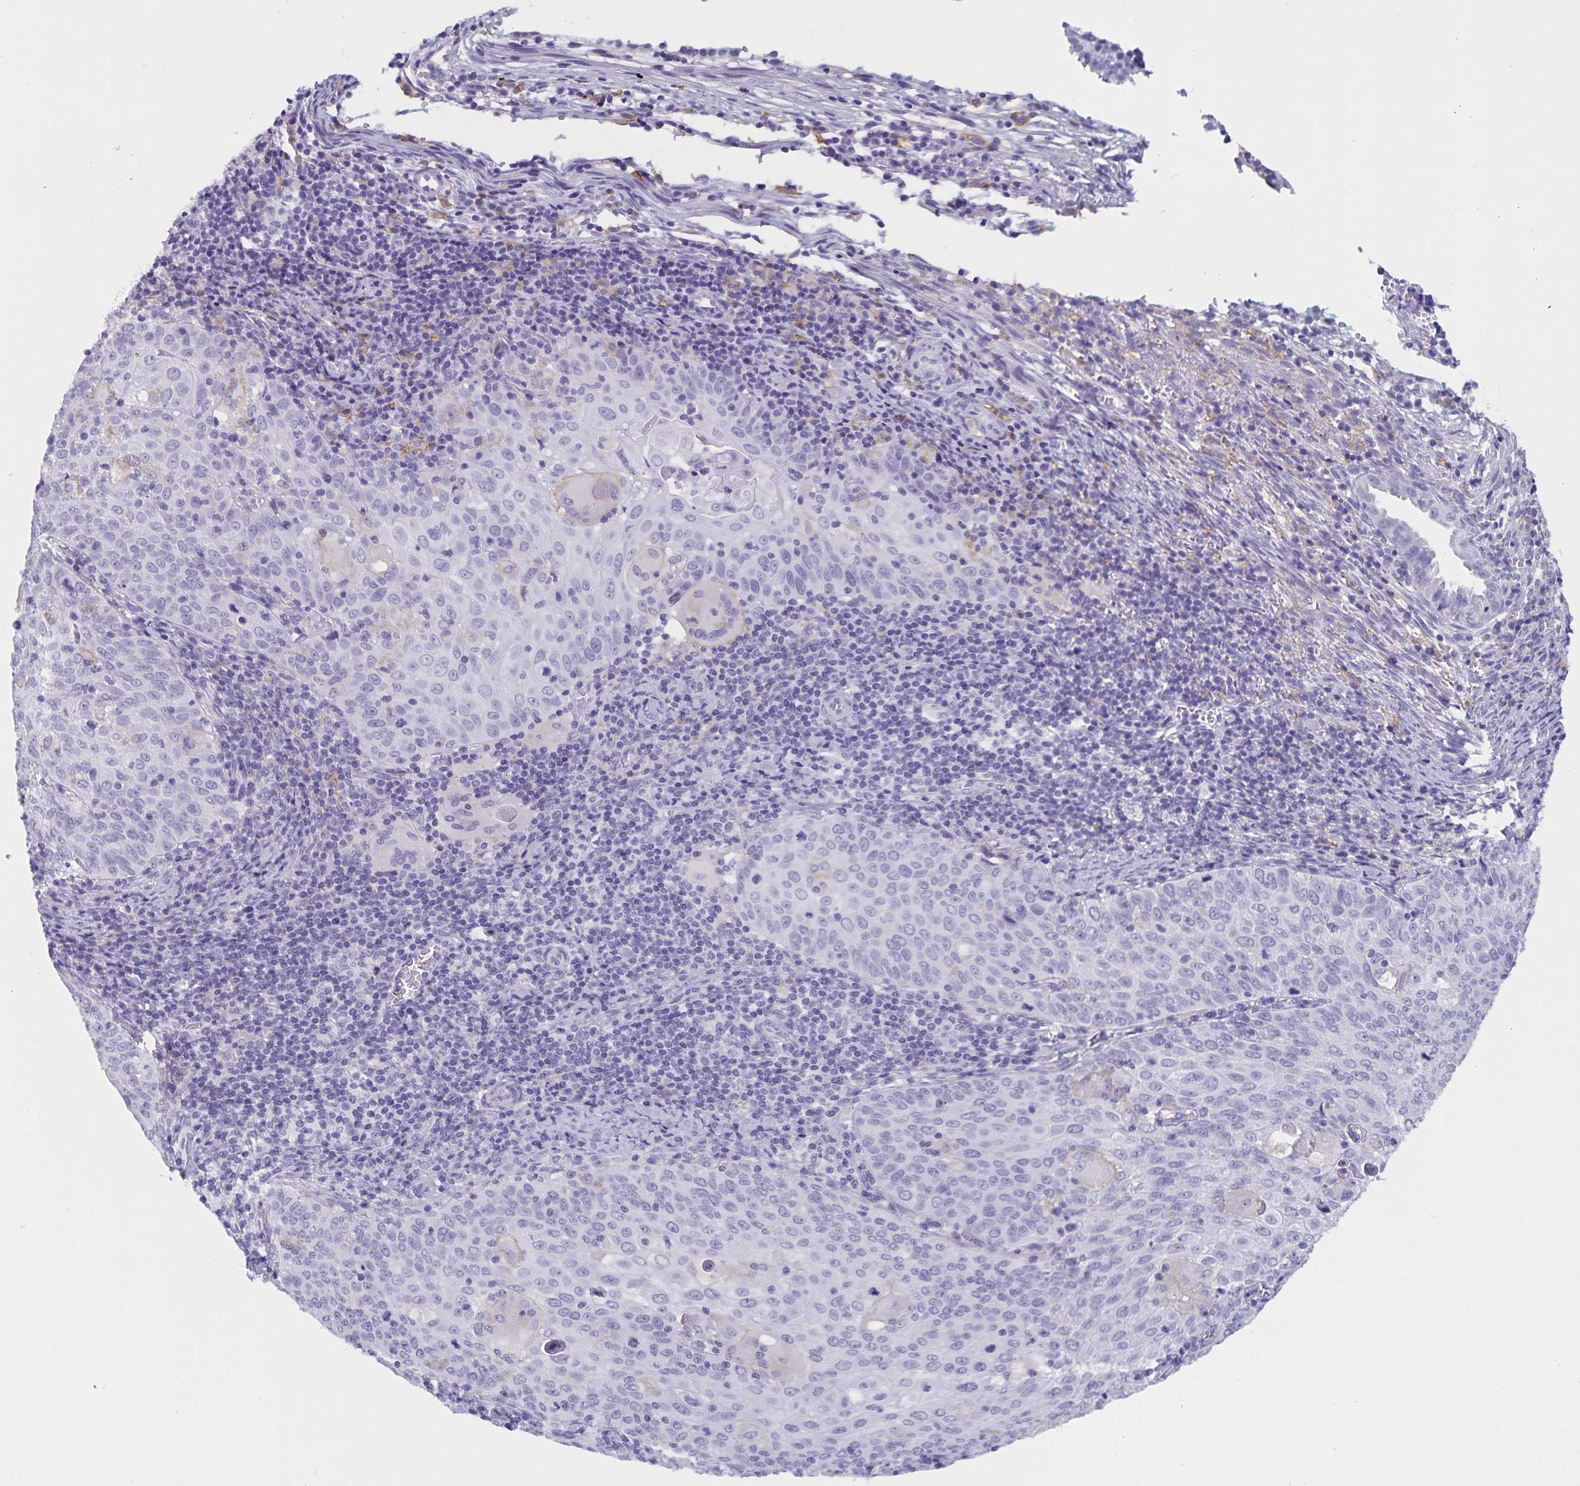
{"staining": {"intensity": "negative", "quantity": "none", "location": "none"}, "tissue": "cervical cancer", "cell_type": "Tumor cells", "image_type": "cancer", "snomed": [{"axis": "morphology", "description": "Squamous cell carcinoma, NOS"}, {"axis": "topography", "description": "Cervix"}], "caption": "There is no significant positivity in tumor cells of squamous cell carcinoma (cervical). (DAB immunohistochemistry (IHC) visualized using brightfield microscopy, high magnification).", "gene": "PLAC1", "patient": {"sex": "female", "age": 65}}